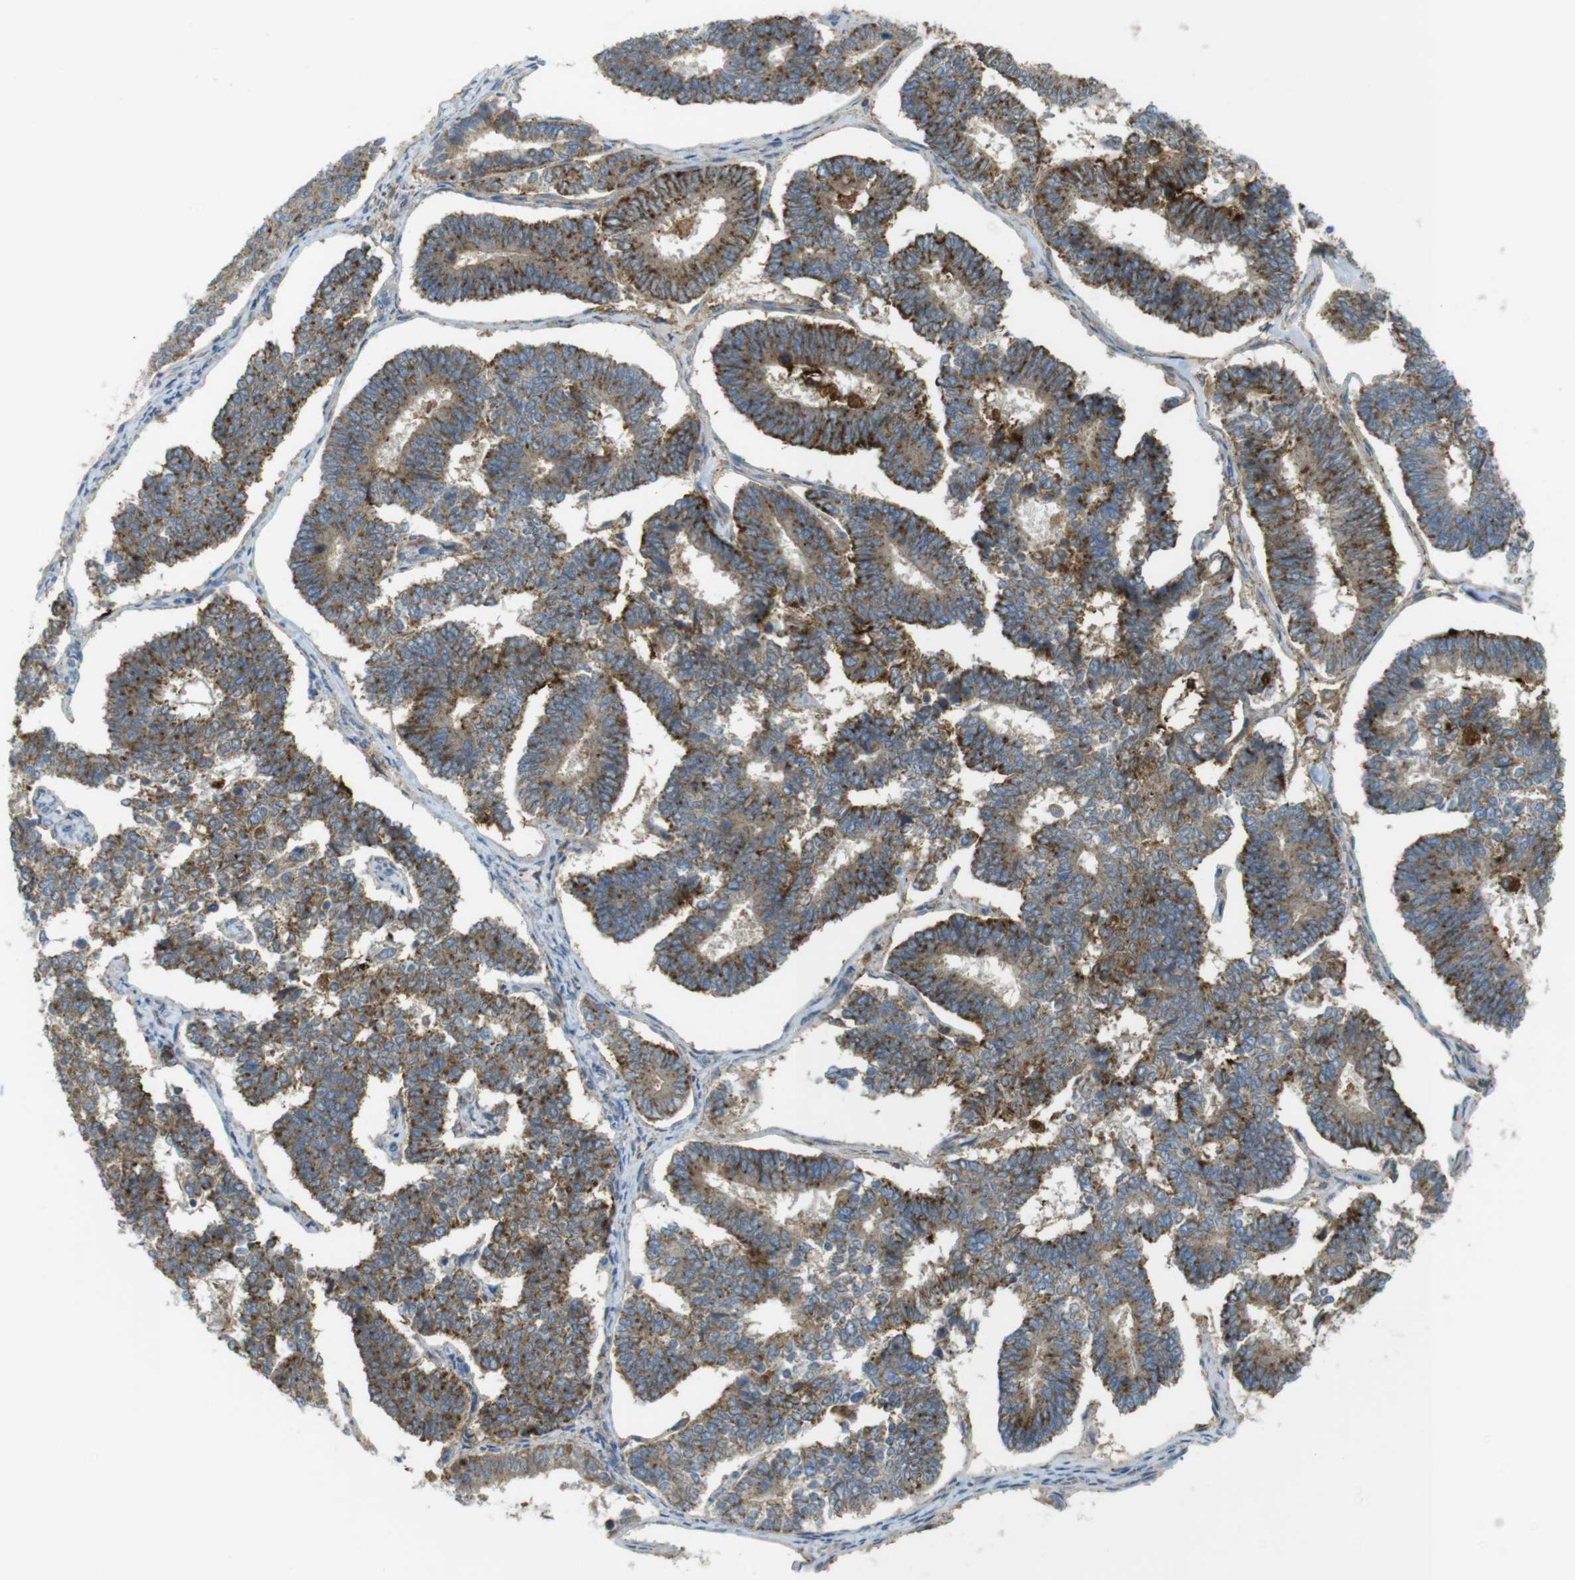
{"staining": {"intensity": "moderate", "quantity": ">75%", "location": "cytoplasmic/membranous"}, "tissue": "endometrial cancer", "cell_type": "Tumor cells", "image_type": "cancer", "snomed": [{"axis": "morphology", "description": "Adenocarcinoma, NOS"}, {"axis": "topography", "description": "Endometrium"}], "caption": "Immunohistochemistry image of neoplastic tissue: human endometrial cancer stained using IHC reveals medium levels of moderate protein expression localized specifically in the cytoplasmic/membranous of tumor cells, appearing as a cytoplasmic/membranous brown color.", "gene": "LAMP1", "patient": {"sex": "female", "age": 70}}